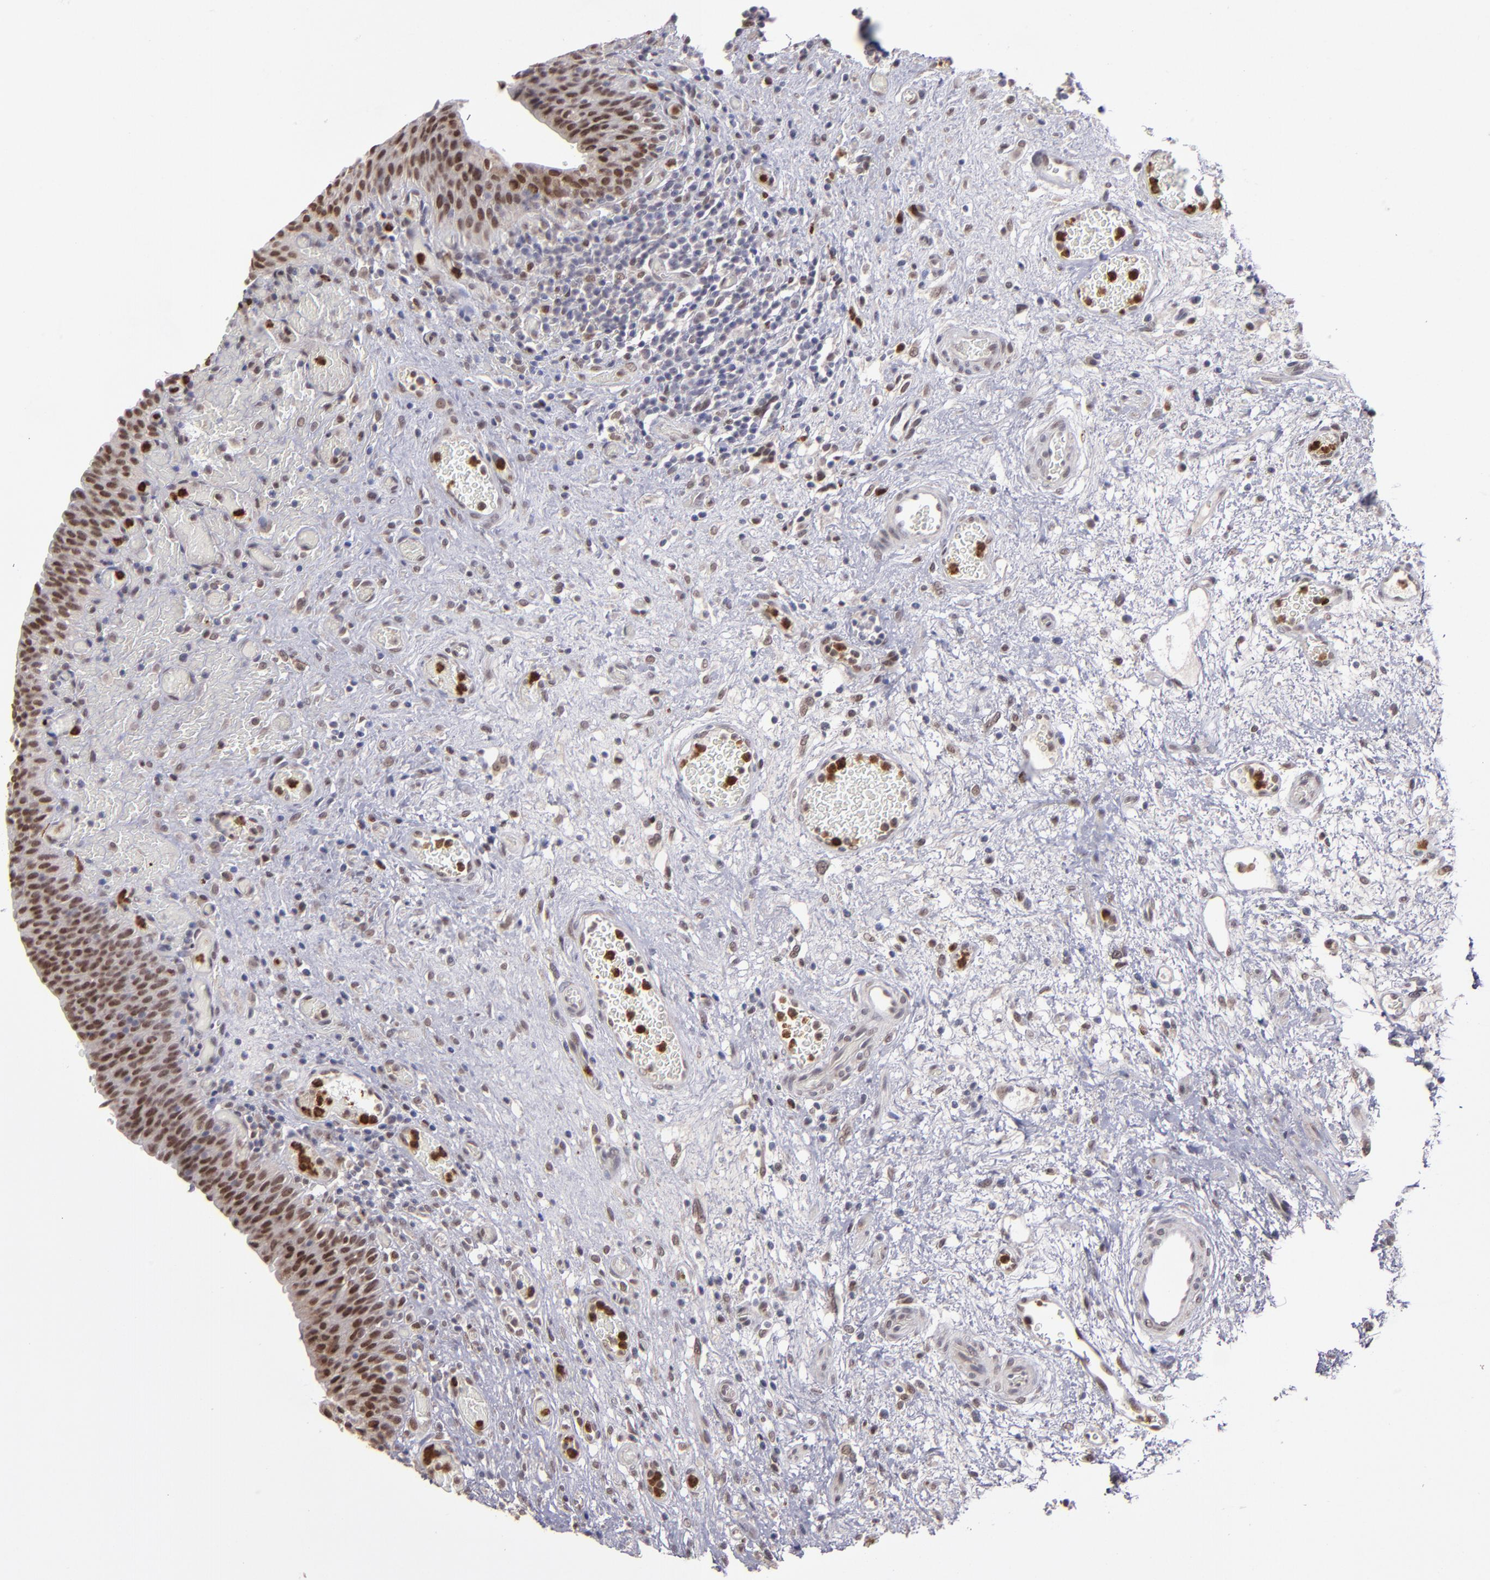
{"staining": {"intensity": "moderate", "quantity": ">75%", "location": "nuclear"}, "tissue": "urinary bladder", "cell_type": "Urothelial cells", "image_type": "normal", "snomed": [{"axis": "morphology", "description": "Normal tissue, NOS"}, {"axis": "morphology", "description": "Urothelial carcinoma, High grade"}, {"axis": "topography", "description": "Urinary bladder"}], "caption": "A high-resolution micrograph shows IHC staining of benign urinary bladder, which demonstrates moderate nuclear expression in approximately >75% of urothelial cells.", "gene": "RREB1", "patient": {"sex": "male", "age": 51}}